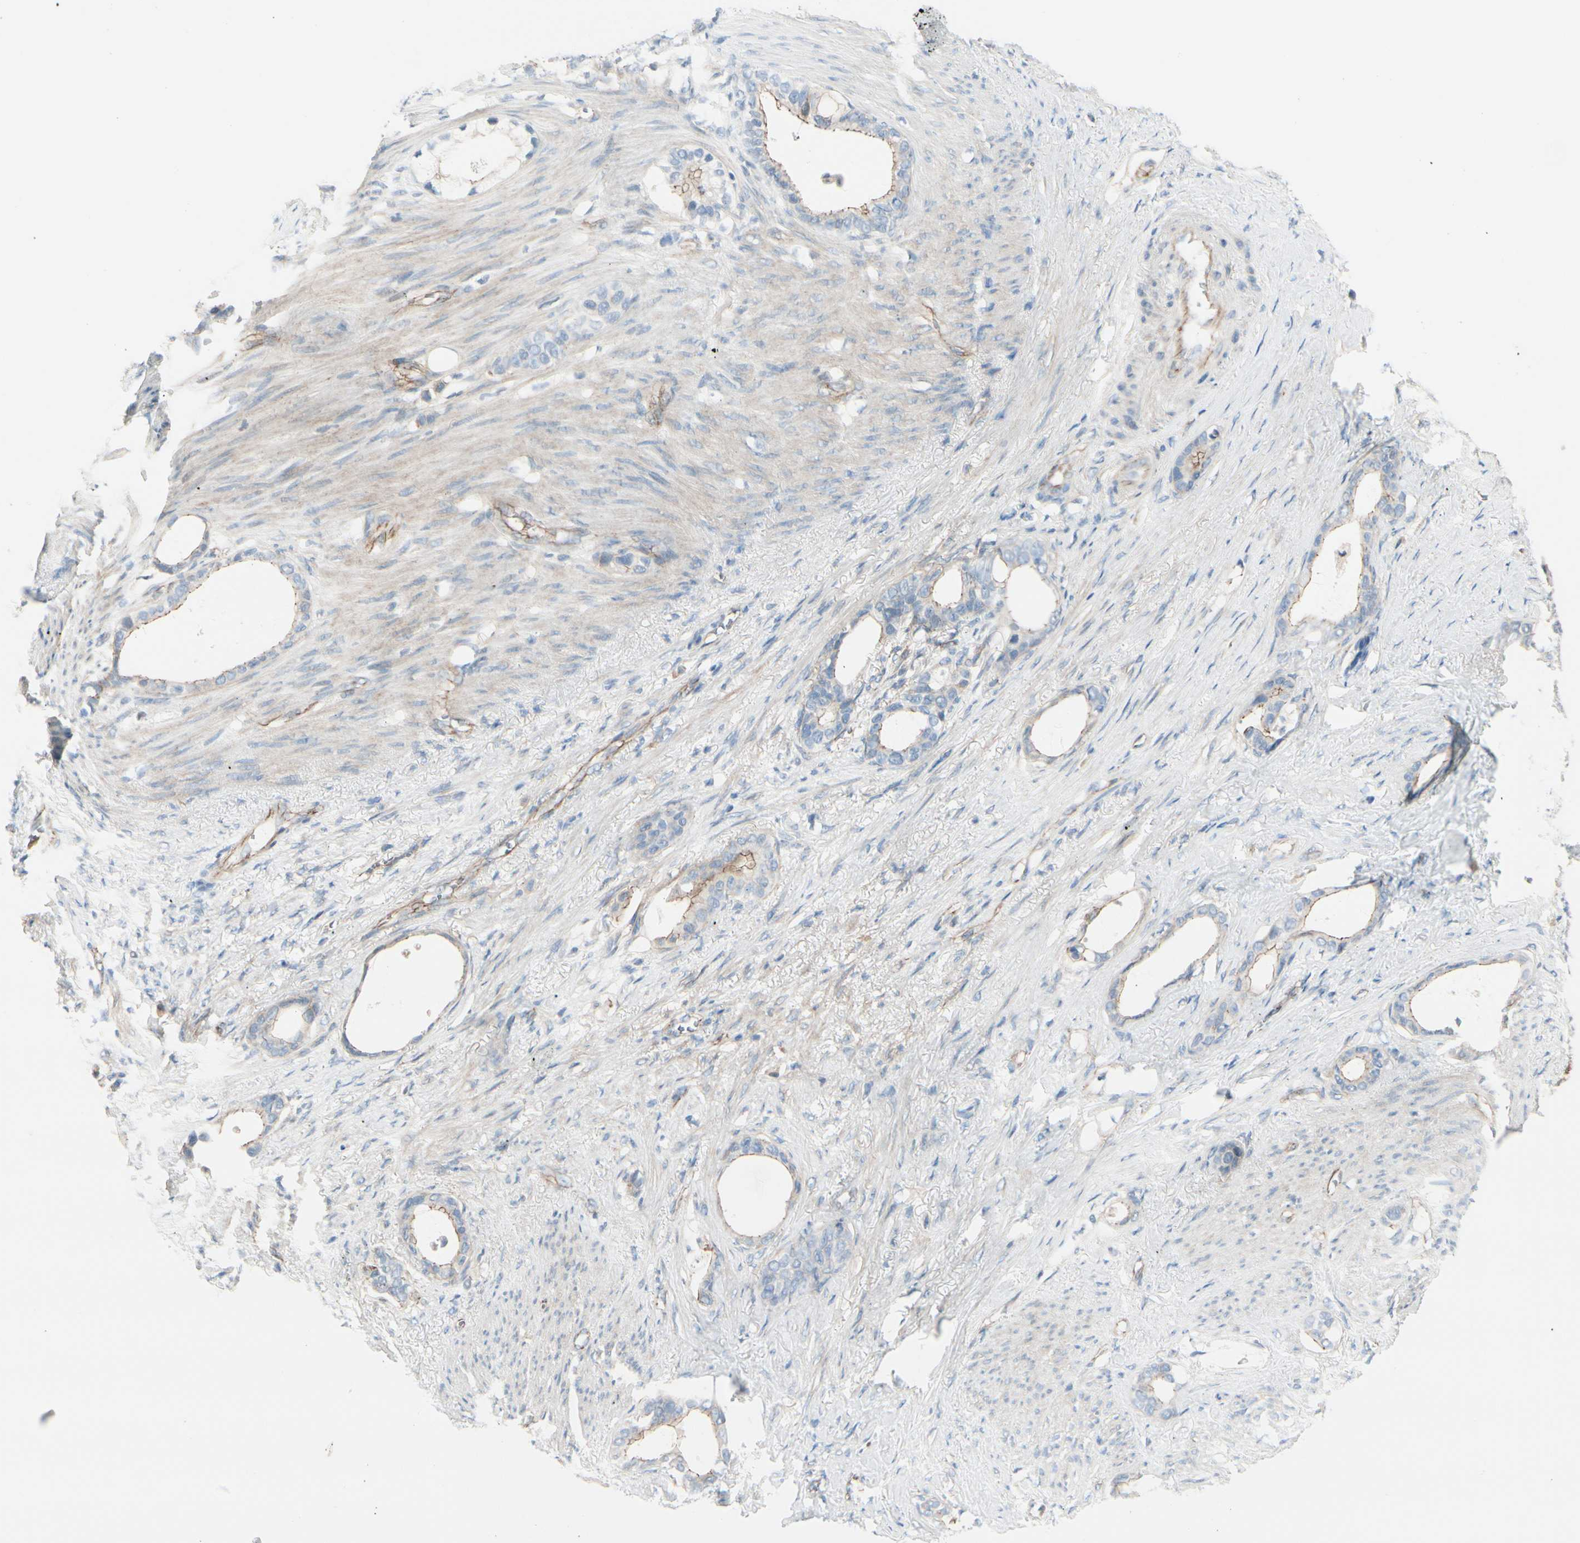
{"staining": {"intensity": "weak", "quantity": "<25%", "location": "cytoplasmic/membranous"}, "tissue": "stomach cancer", "cell_type": "Tumor cells", "image_type": "cancer", "snomed": [{"axis": "morphology", "description": "Adenocarcinoma, NOS"}, {"axis": "topography", "description": "Stomach"}], "caption": "A high-resolution photomicrograph shows immunohistochemistry (IHC) staining of stomach cancer (adenocarcinoma), which exhibits no significant expression in tumor cells.", "gene": "TJP1", "patient": {"sex": "female", "age": 75}}